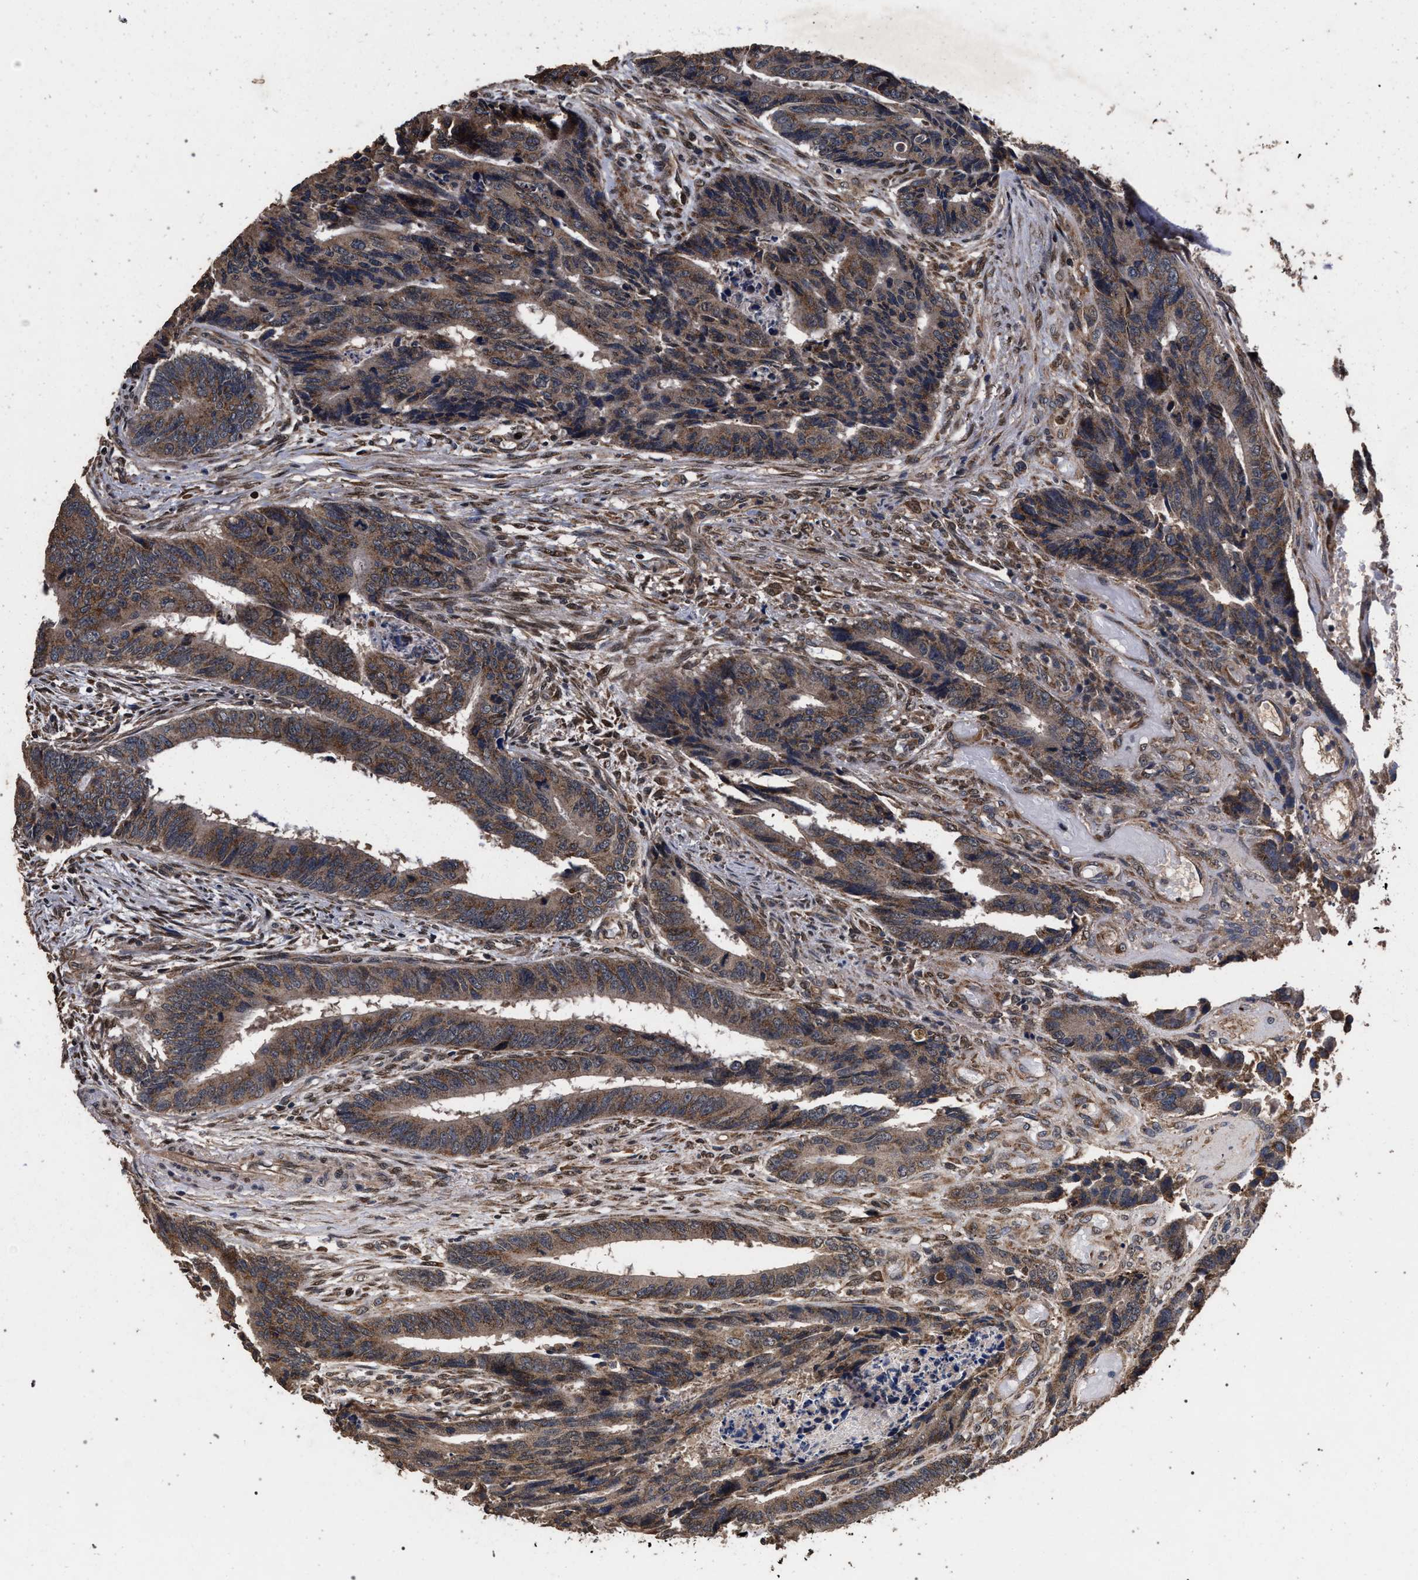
{"staining": {"intensity": "moderate", "quantity": ">75%", "location": "cytoplasmic/membranous"}, "tissue": "colorectal cancer", "cell_type": "Tumor cells", "image_type": "cancer", "snomed": [{"axis": "morphology", "description": "Adenocarcinoma, NOS"}, {"axis": "topography", "description": "Rectum"}], "caption": "Immunohistochemistry (IHC) photomicrograph of human colorectal cancer stained for a protein (brown), which shows medium levels of moderate cytoplasmic/membranous positivity in about >75% of tumor cells.", "gene": "ACOX1", "patient": {"sex": "male", "age": 84}}